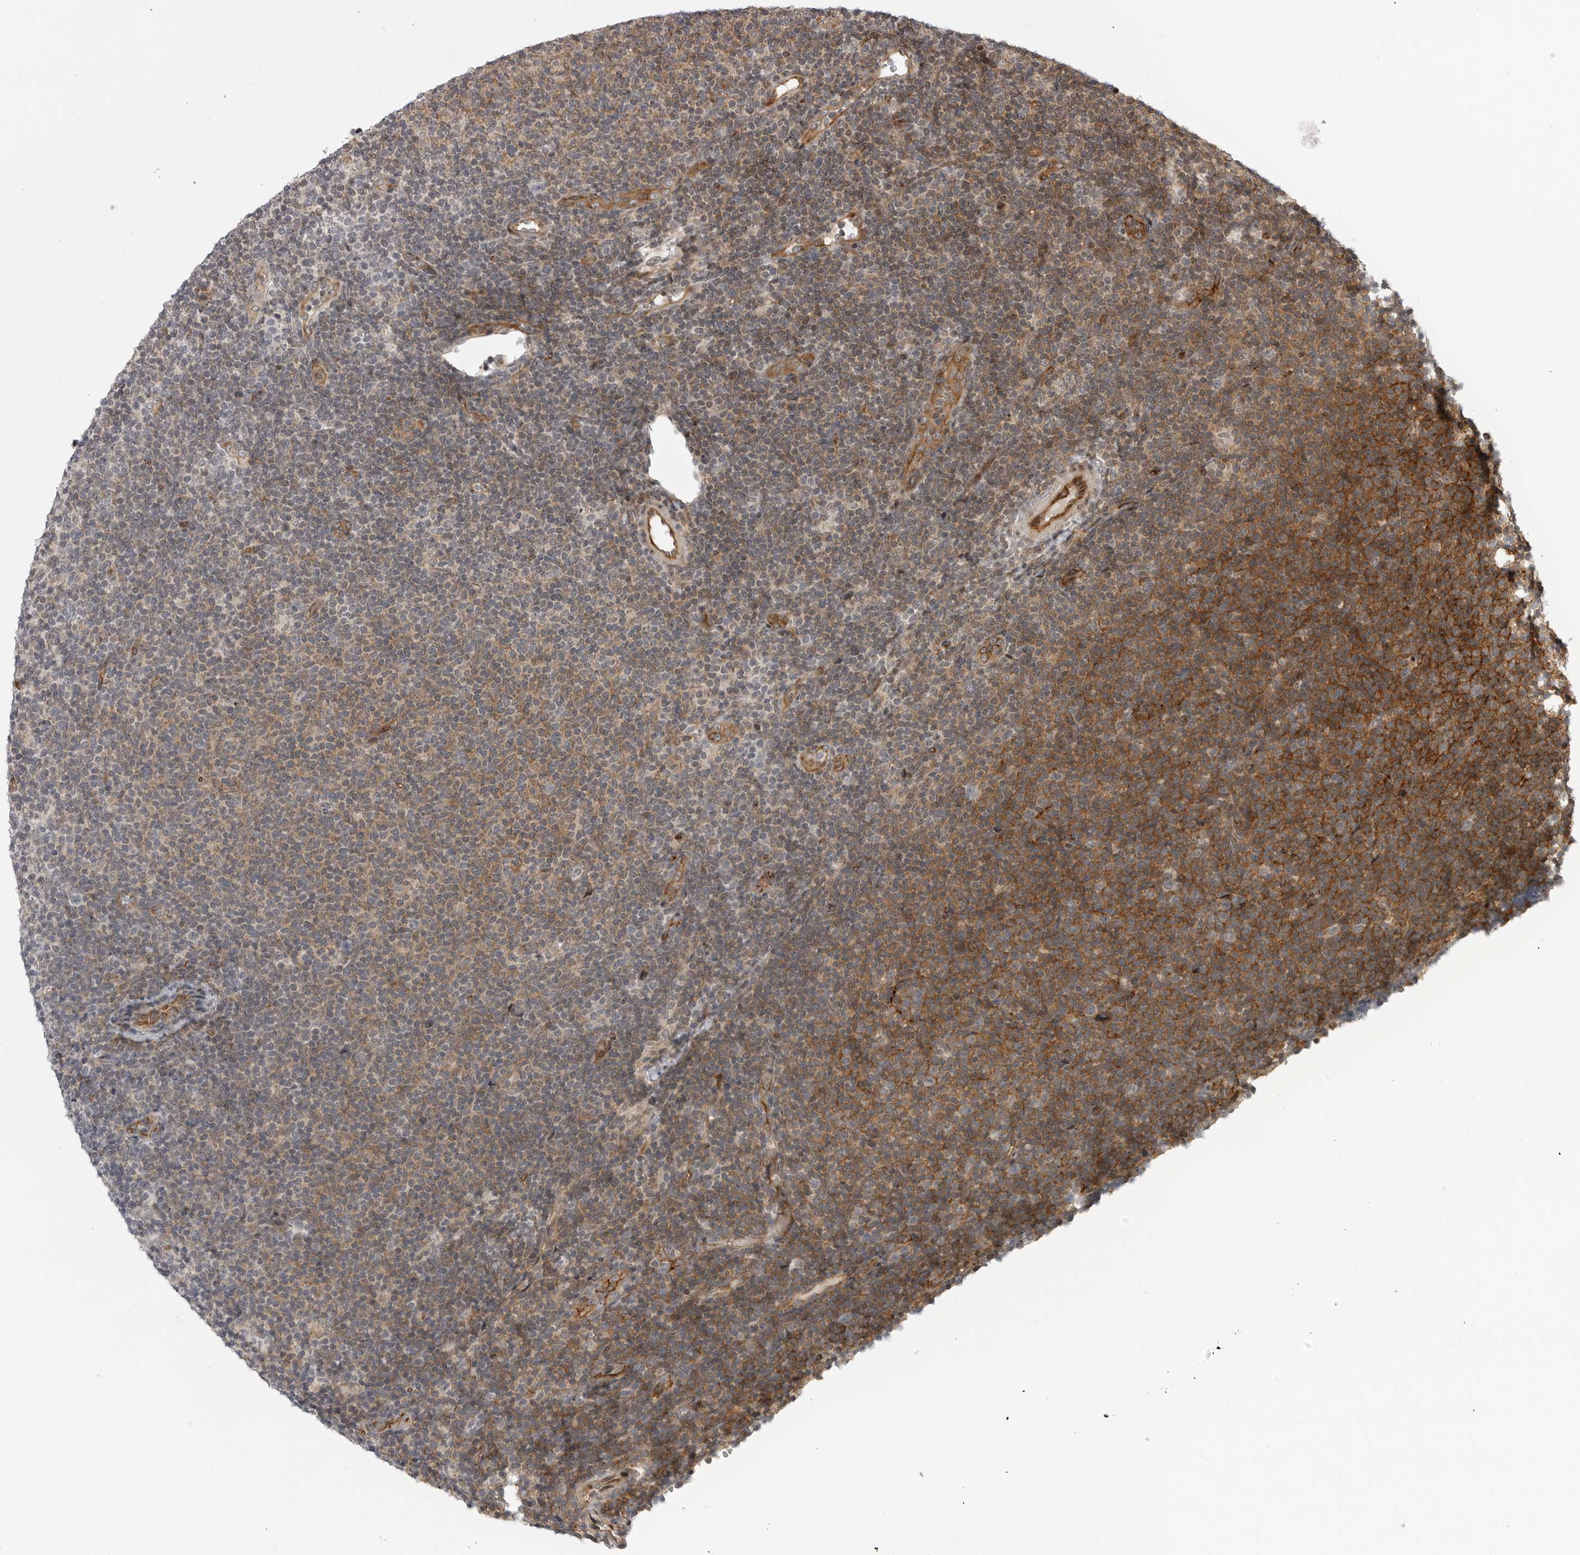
{"staining": {"intensity": "moderate", "quantity": "<25%", "location": "cytoplasmic/membranous"}, "tissue": "lymphoma", "cell_type": "Tumor cells", "image_type": "cancer", "snomed": [{"axis": "morphology", "description": "Malignant lymphoma, non-Hodgkin's type, Low grade"}, {"axis": "topography", "description": "Lymph node"}], "caption": "Protein positivity by immunohistochemistry shows moderate cytoplasmic/membranous positivity in about <25% of tumor cells in low-grade malignant lymphoma, non-Hodgkin's type.", "gene": "ABL1", "patient": {"sex": "male", "age": 66}}